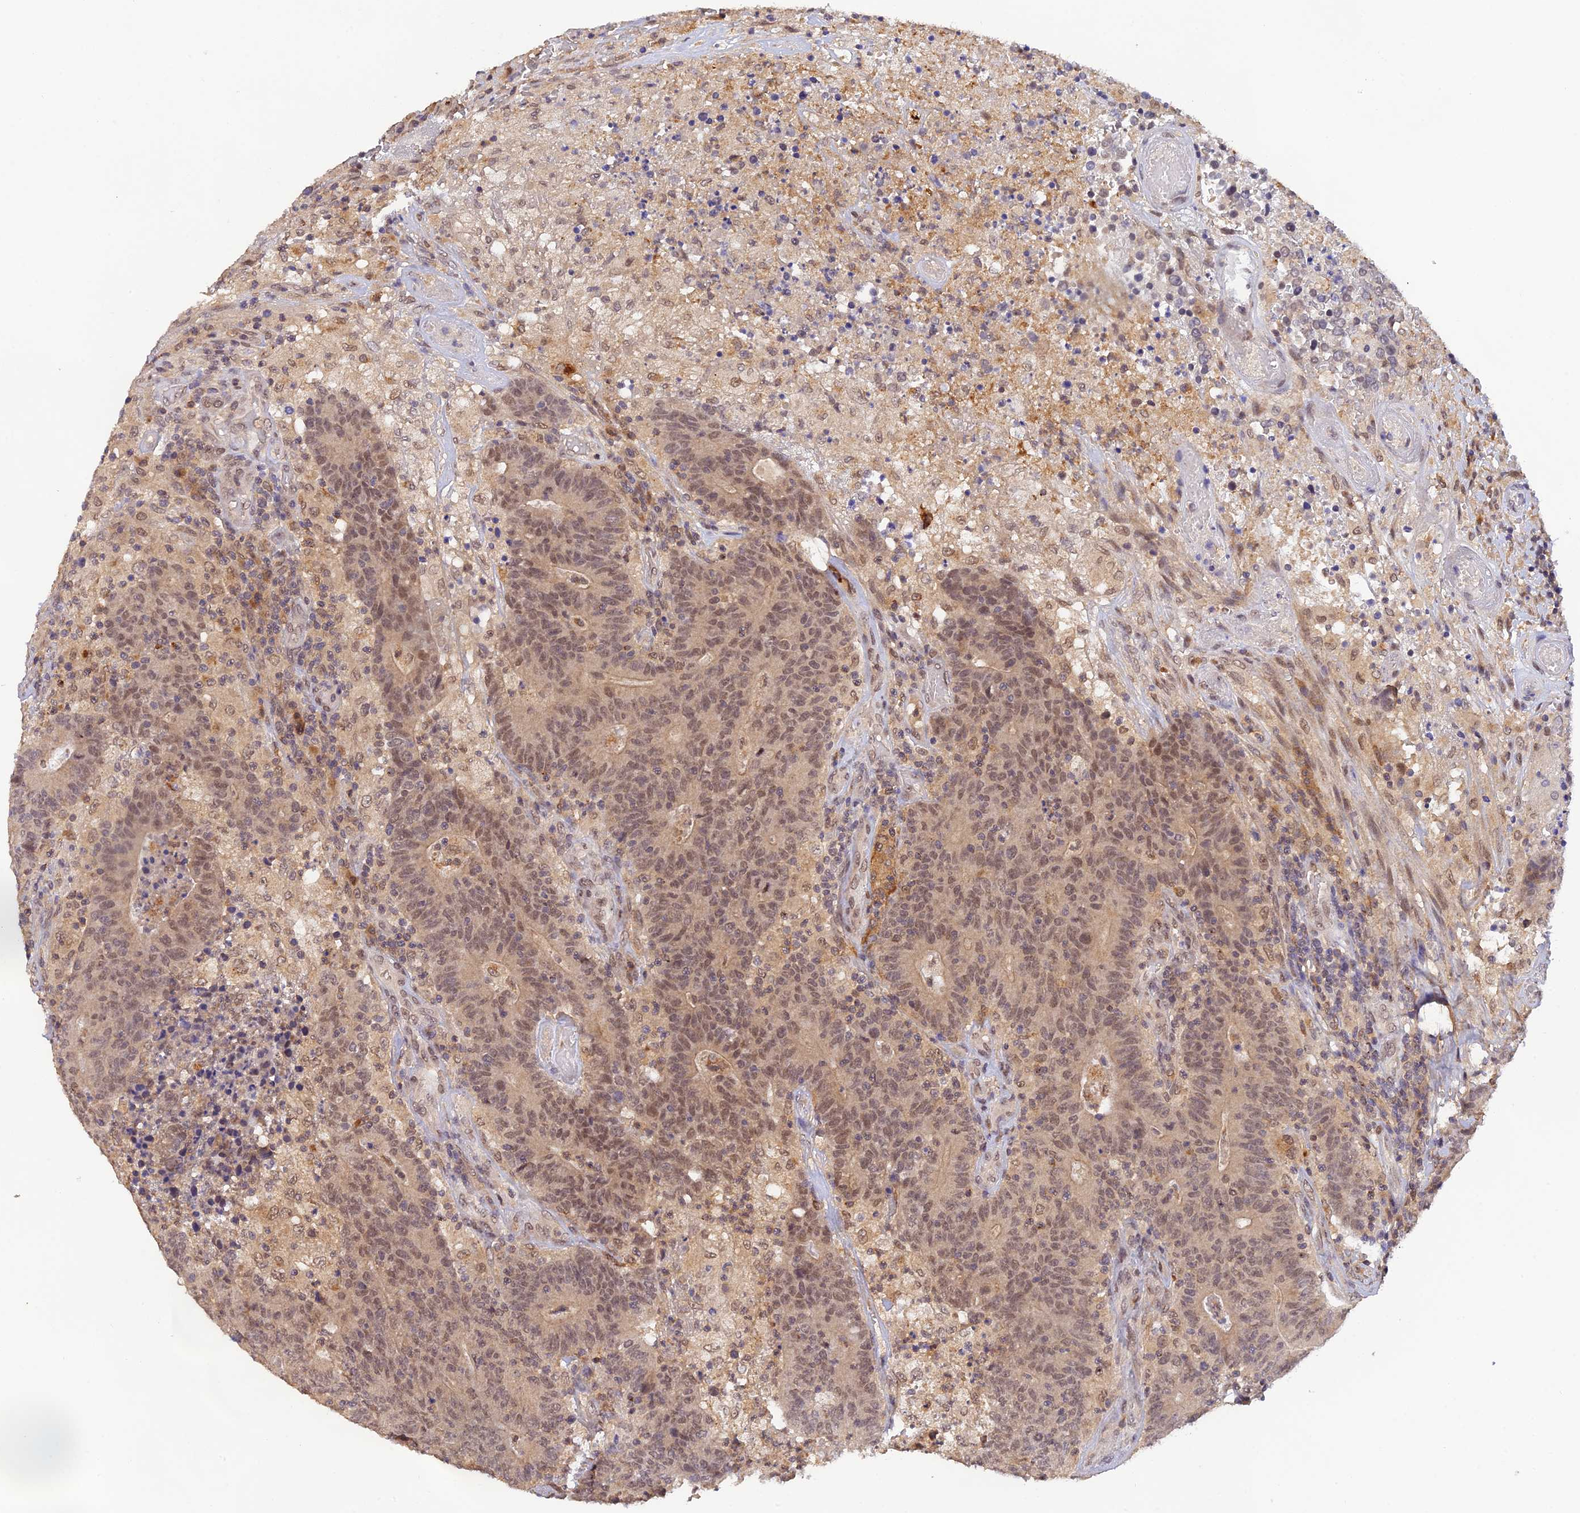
{"staining": {"intensity": "weak", "quantity": "25%-75%", "location": "nuclear"}, "tissue": "colorectal cancer", "cell_type": "Tumor cells", "image_type": "cancer", "snomed": [{"axis": "morphology", "description": "Adenocarcinoma, NOS"}, {"axis": "topography", "description": "Colon"}], "caption": "Immunohistochemistry staining of colorectal adenocarcinoma, which demonstrates low levels of weak nuclear staining in approximately 25%-75% of tumor cells indicating weak nuclear protein staining. The staining was performed using DAB (brown) for protein detection and nuclei were counterstained in hematoxylin (blue).", "gene": "ZNF436", "patient": {"sex": "female", "age": 75}}